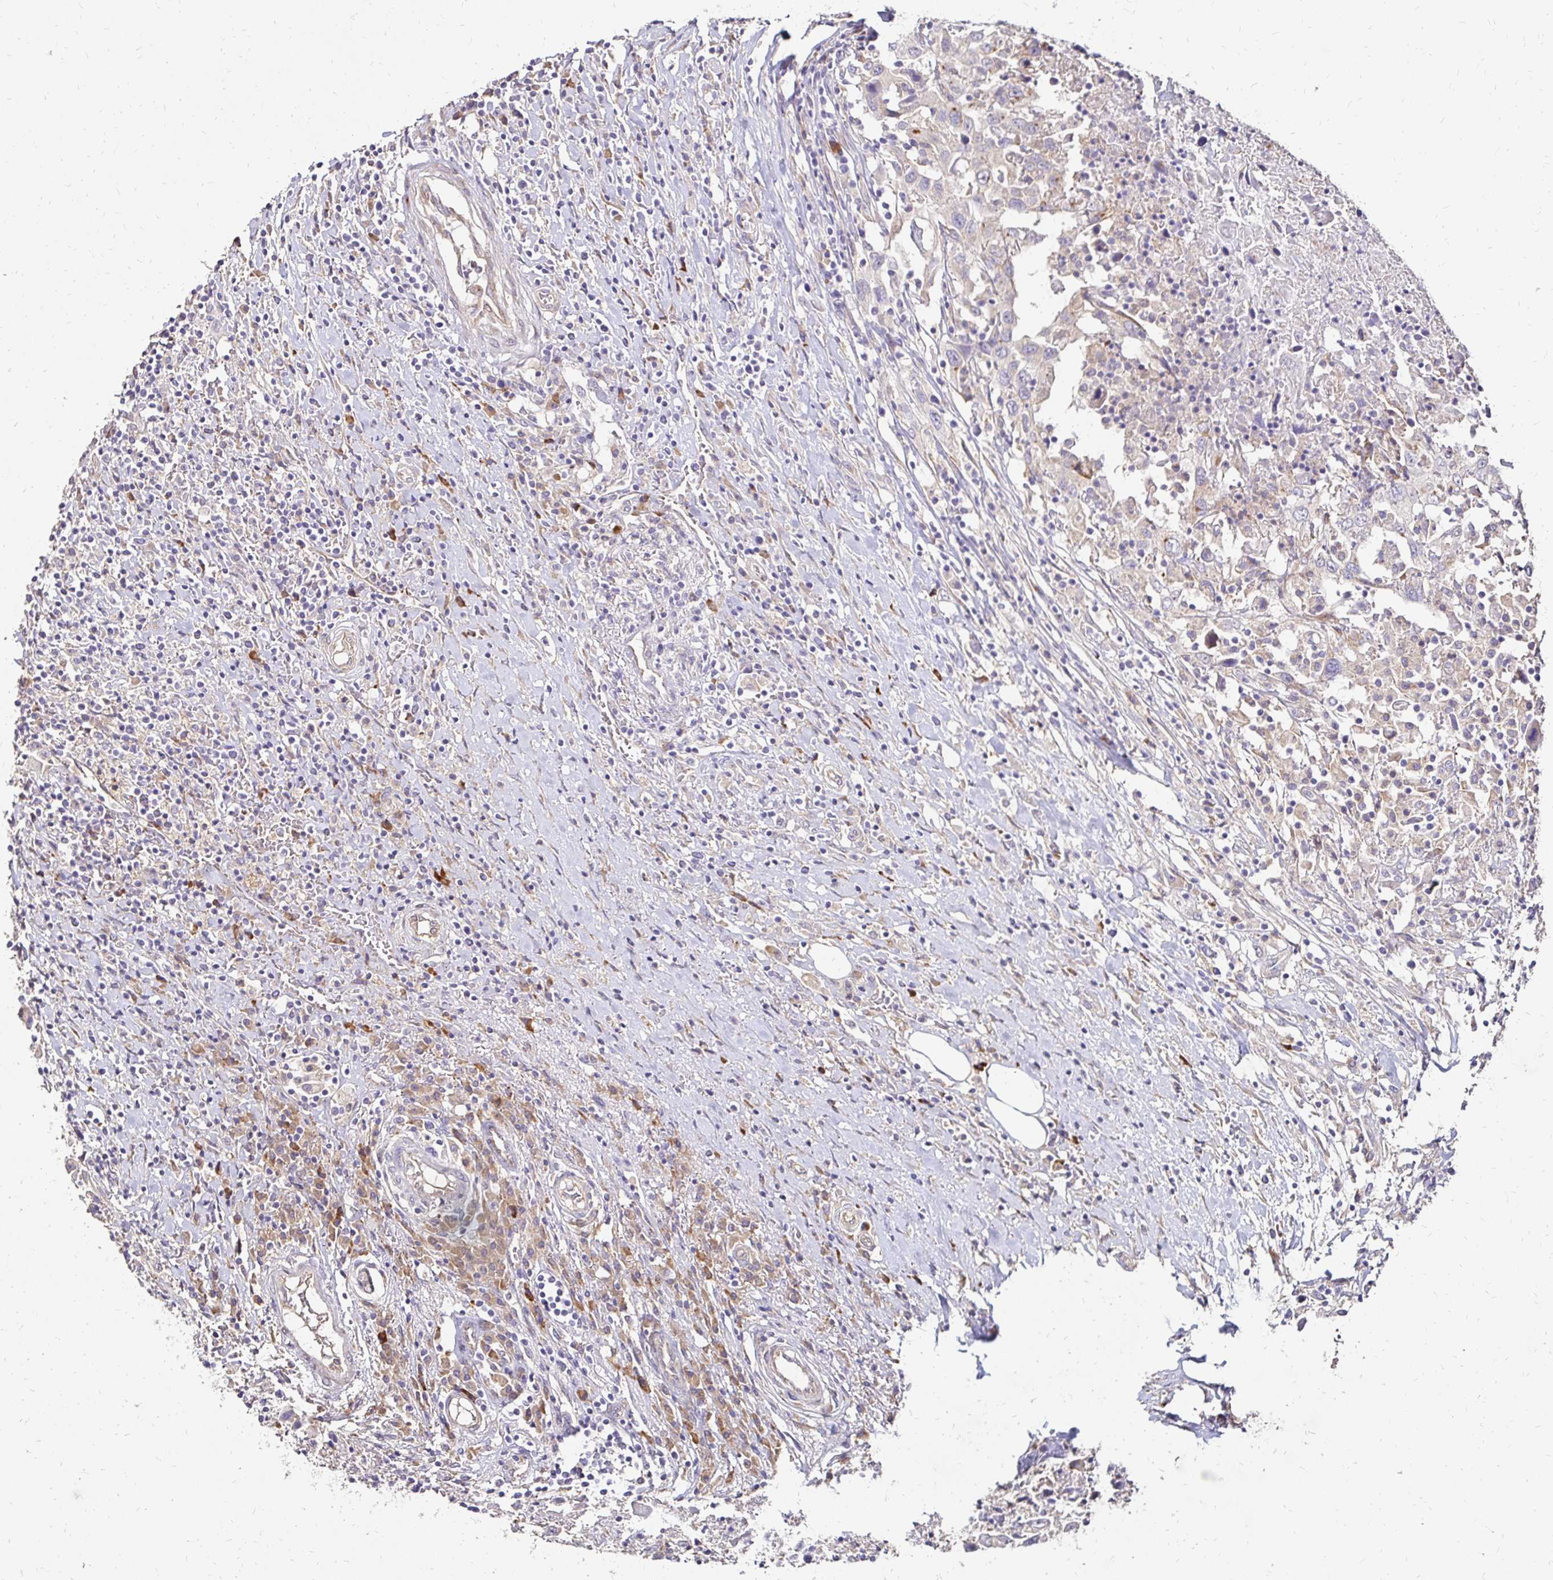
{"staining": {"intensity": "negative", "quantity": "none", "location": "none"}, "tissue": "urothelial cancer", "cell_type": "Tumor cells", "image_type": "cancer", "snomed": [{"axis": "morphology", "description": "Urothelial carcinoma, High grade"}, {"axis": "topography", "description": "Urinary bladder"}], "caption": "Immunohistochemical staining of urothelial cancer exhibits no significant expression in tumor cells.", "gene": "PRIMA1", "patient": {"sex": "male", "age": 61}}